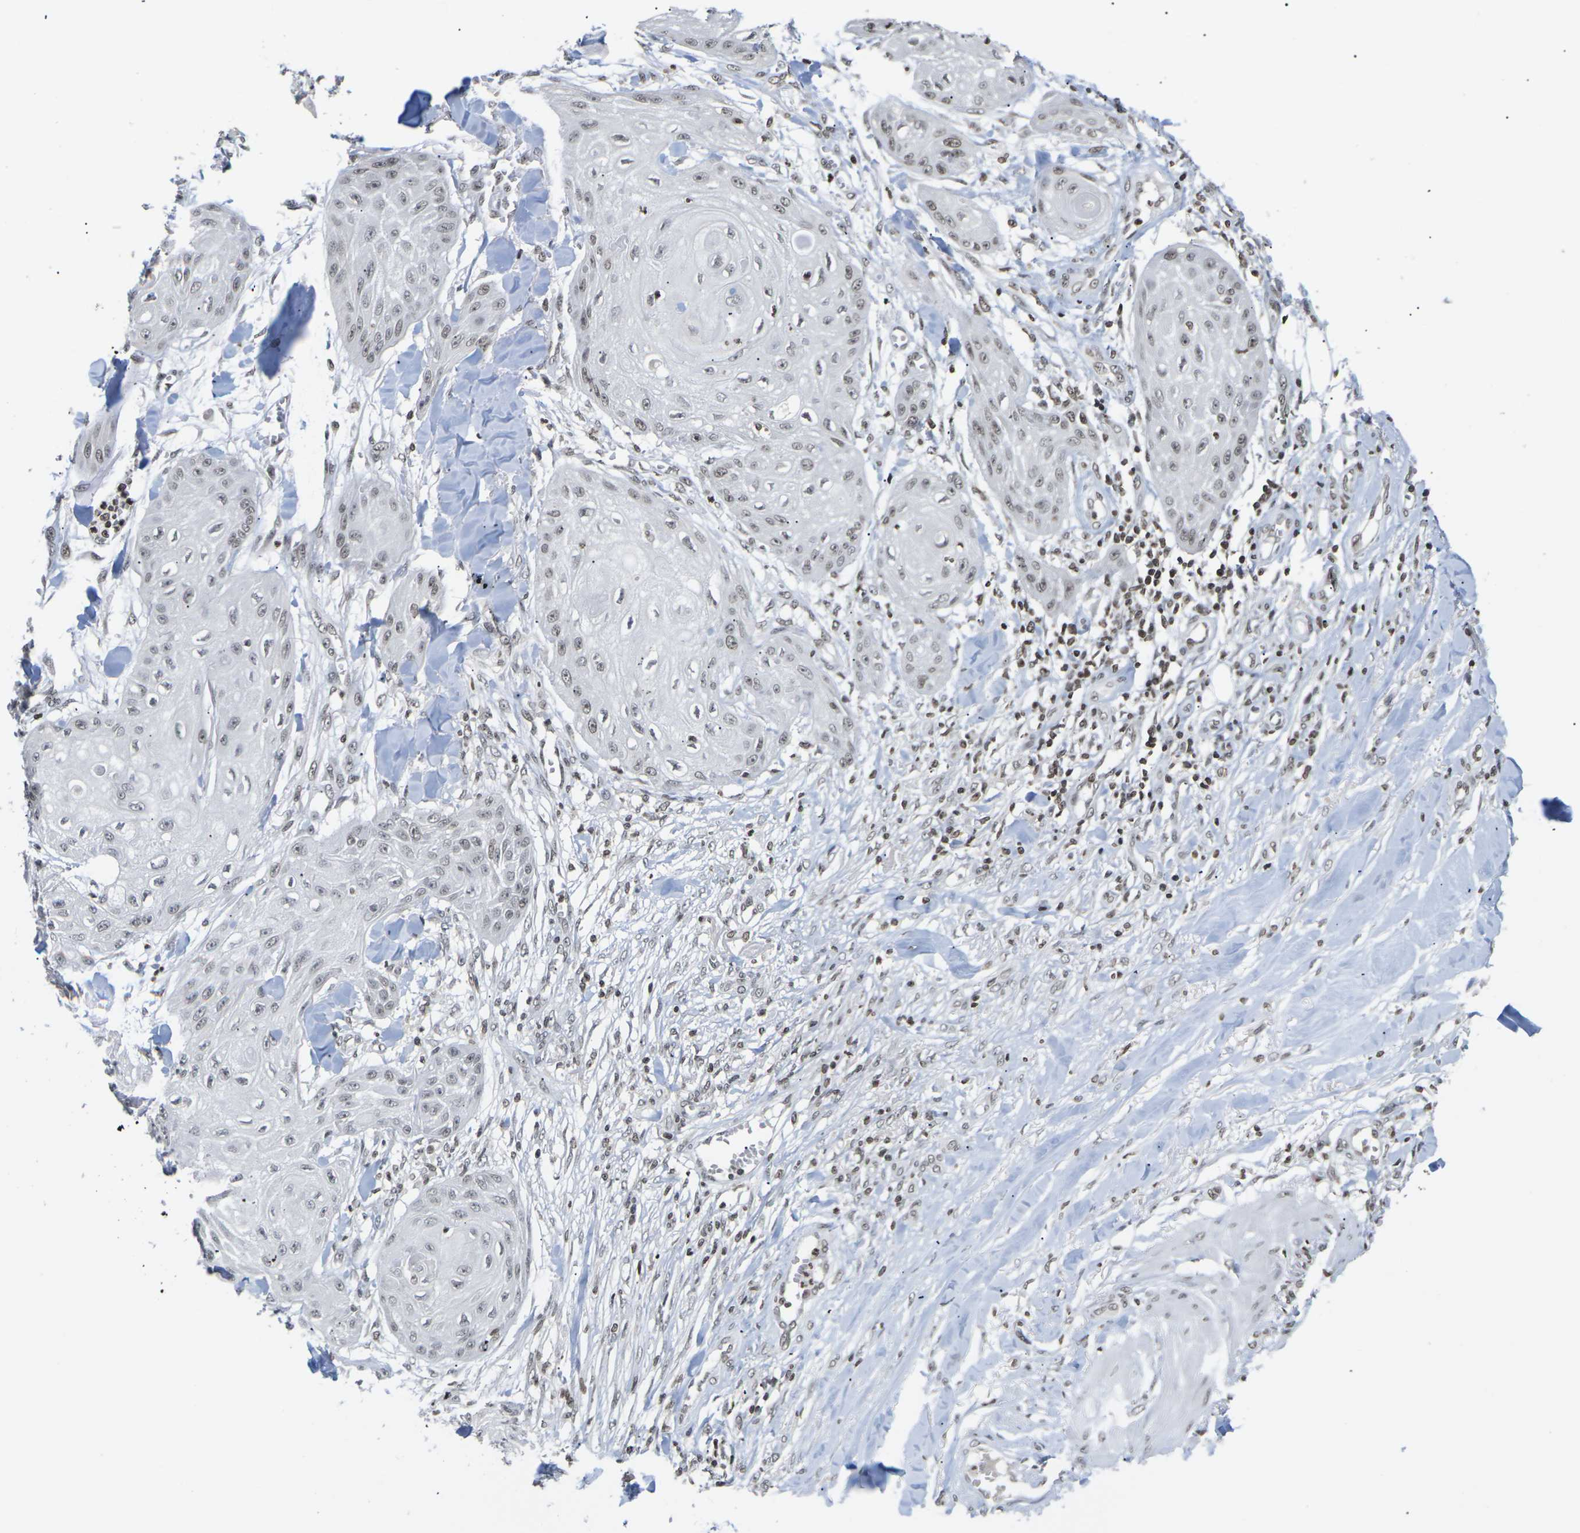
{"staining": {"intensity": "moderate", "quantity": ">75%", "location": "nuclear"}, "tissue": "skin cancer", "cell_type": "Tumor cells", "image_type": "cancer", "snomed": [{"axis": "morphology", "description": "Squamous cell carcinoma, NOS"}, {"axis": "topography", "description": "Skin"}], "caption": "This is an image of immunohistochemistry staining of skin cancer (squamous cell carcinoma), which shows moderate expression in the nuclear of tumor cells.", "gene": "ETV5", "patient": {"sex": "male", "age": 74}}